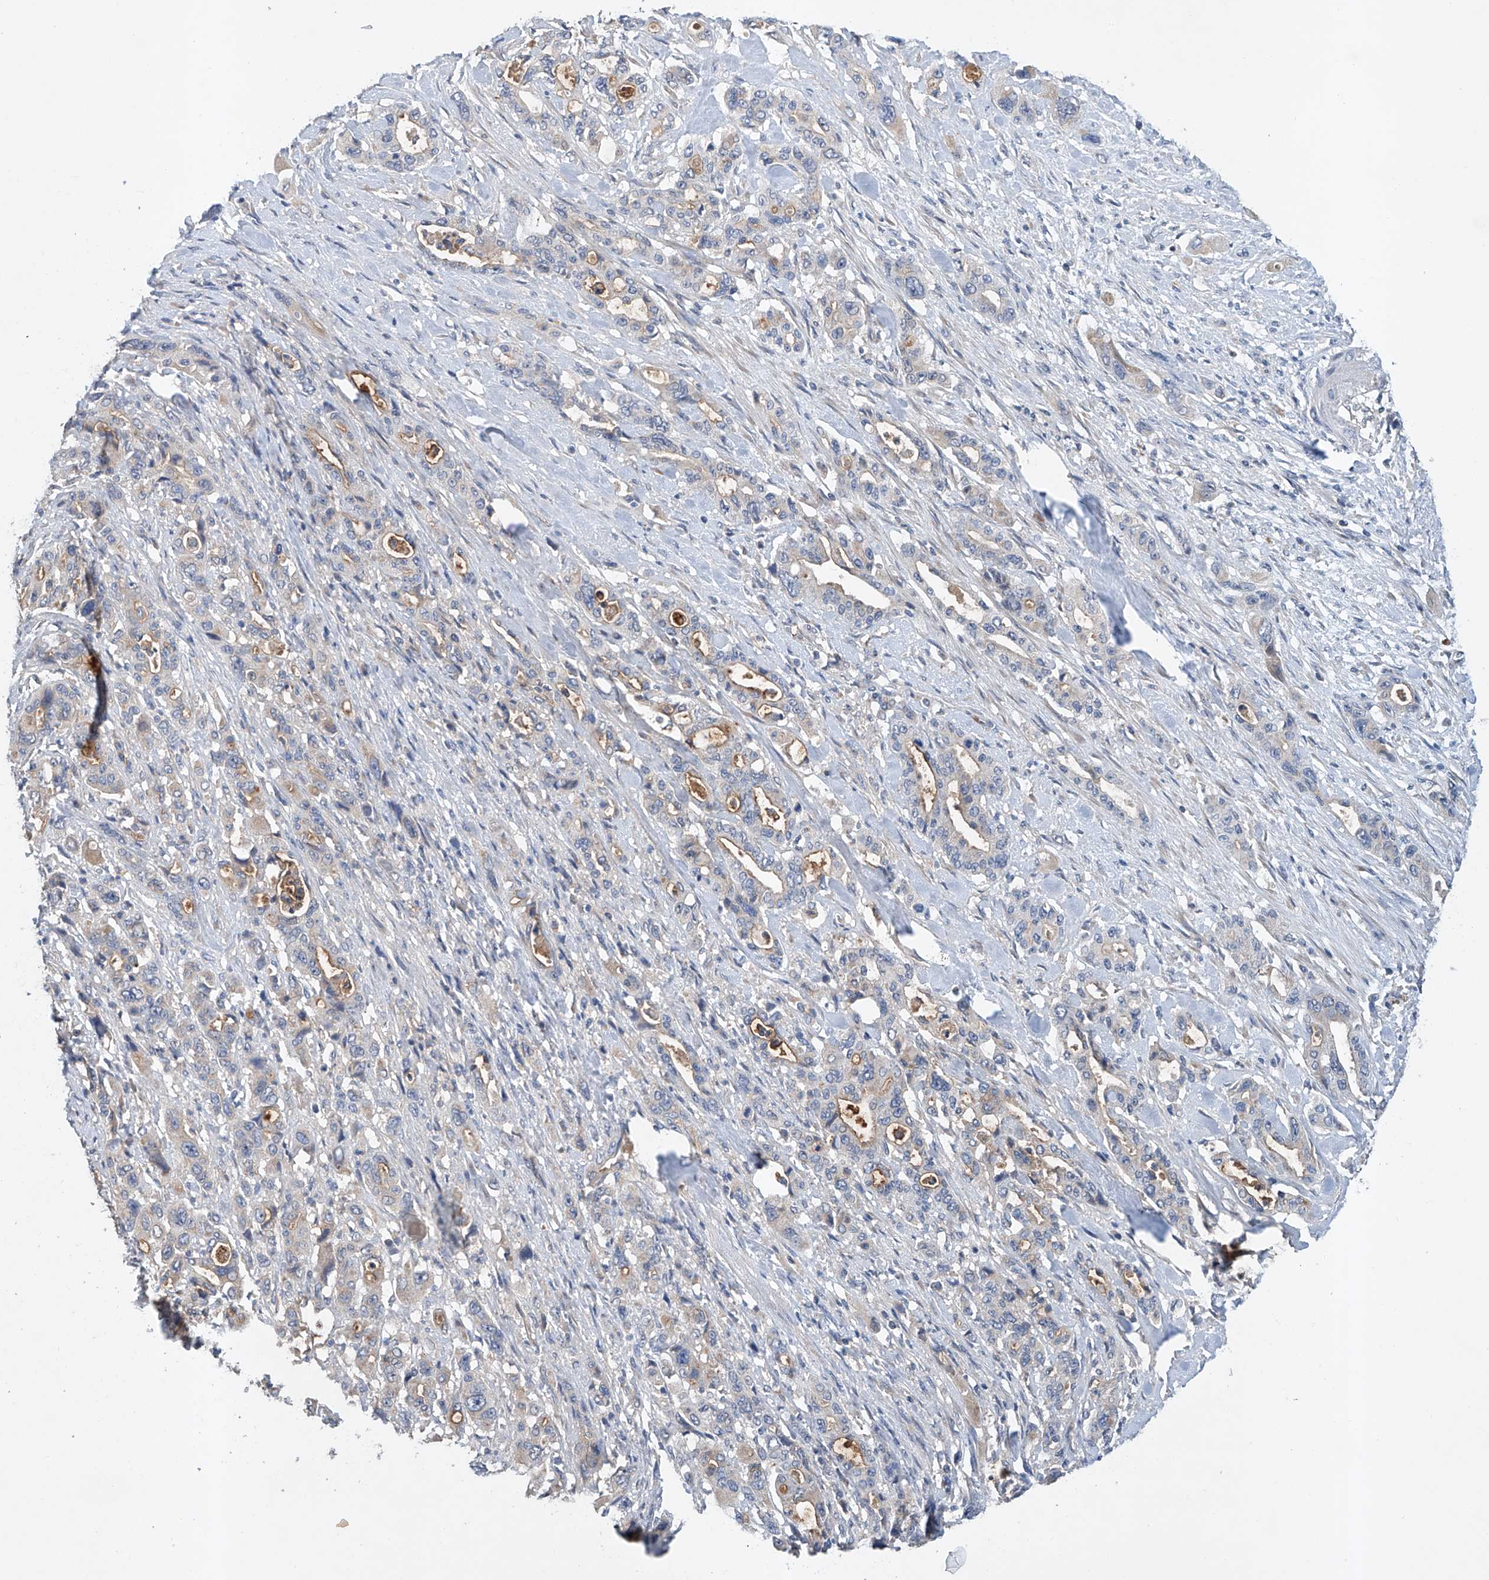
{"staining": {"intensity": "weak", "quantity": "25%-75%", "location": "cytoplasmic/membranous"}, "tissue": "pancreatic cancer", "cell_type": "Tumor cells", "image_type": "cancer", "snomed": [{"axis": "morphology", "description": "Adenocarcinoma, NOS"}, {"axis": "topography", "description": "Pancreas"}], "caption": "Immunohistochemical staining of human pancreatic cancer (adenocarcinoma) reveals low levels of weak cytoplasmic/membranous protein expression in about 25%-75% of tumor cells. Immunohistochemistry (ihc) stains the protein of interest in brown and the nuclei are stained blue.", "gene": "GPC4", "patient": {"sex": "male", "age": 46}}